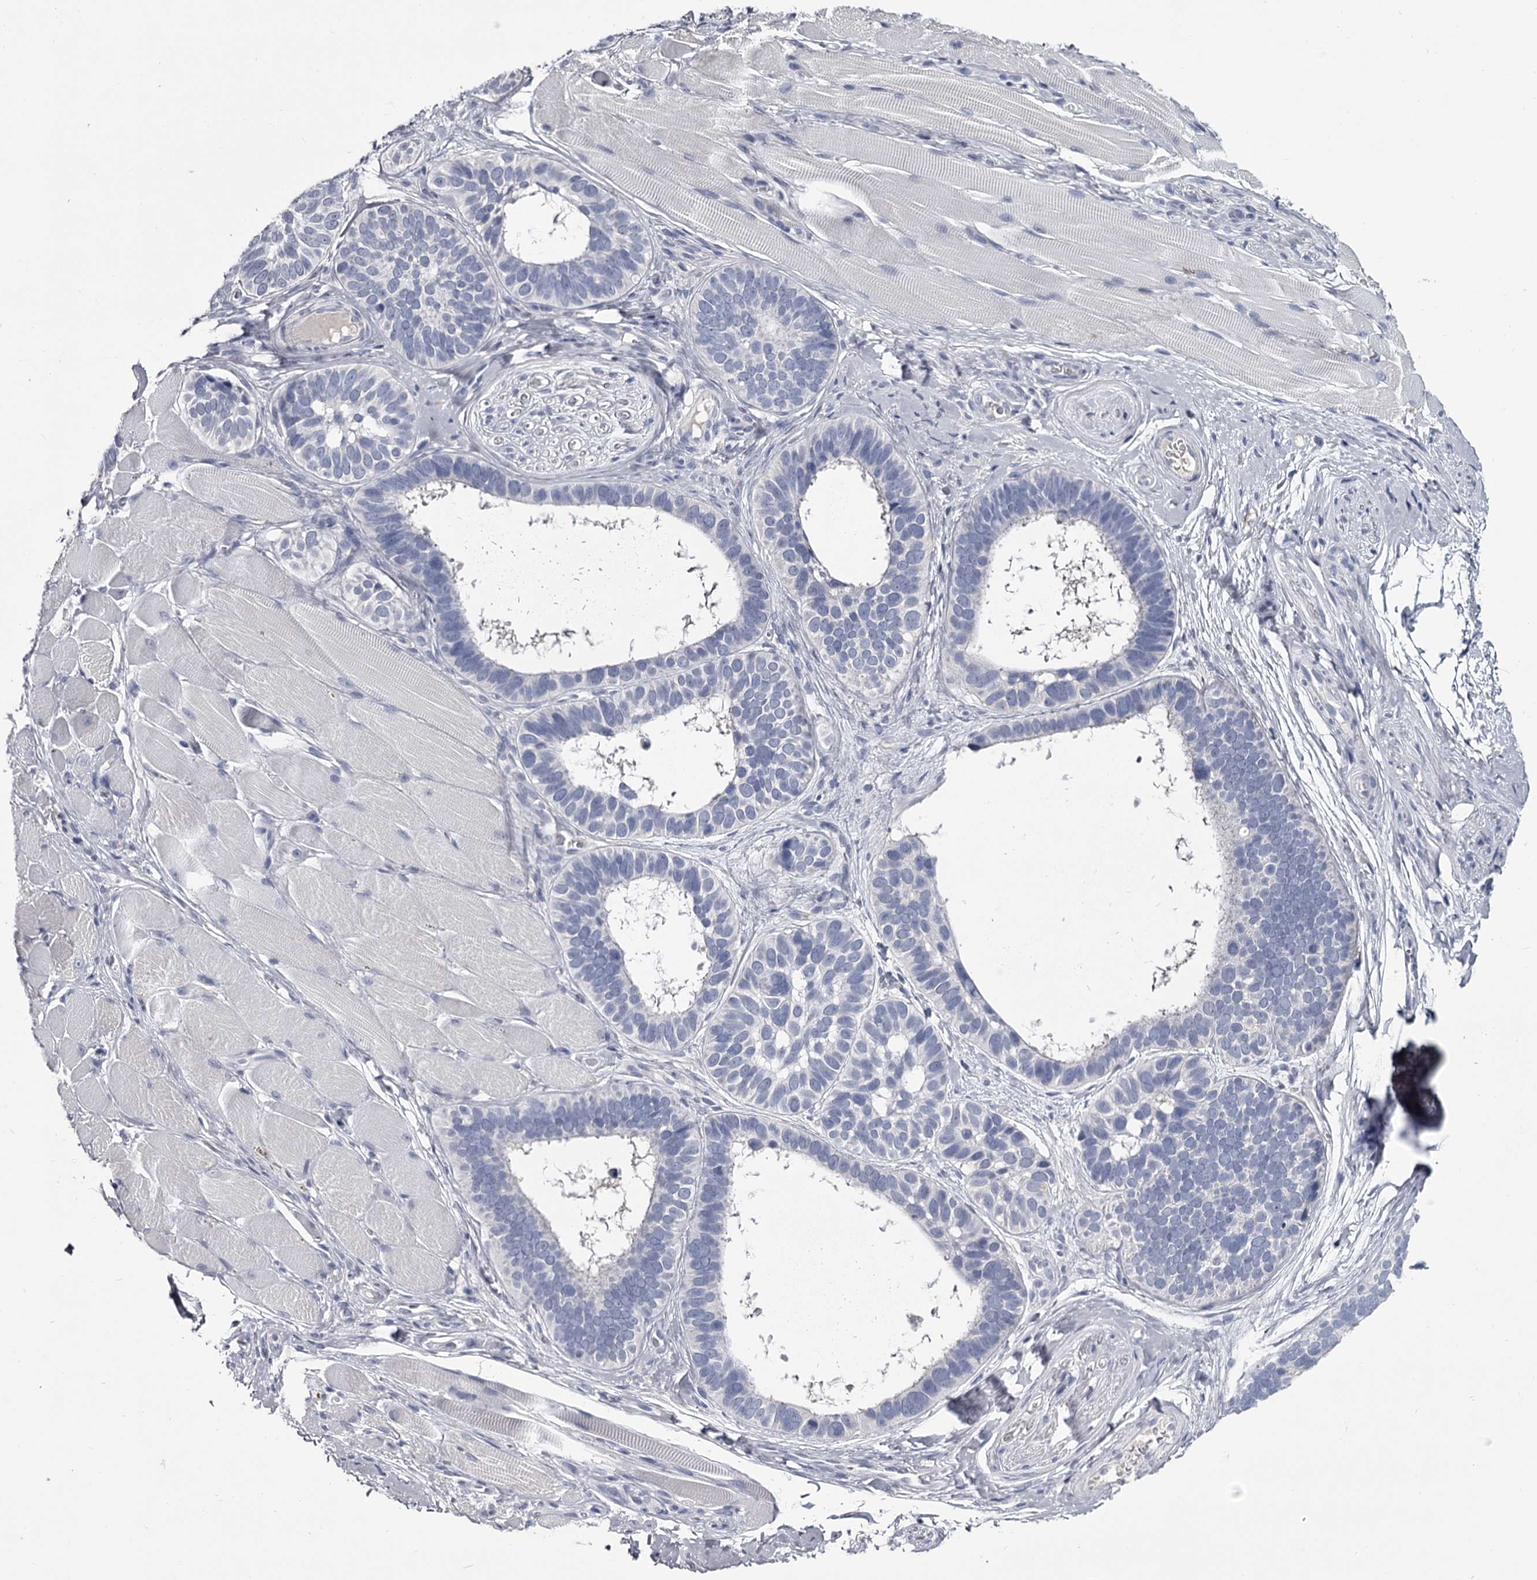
{"staining": {"intensity": "negative", "quantity": "none", "location": "none"}, "tissue": "skin cancer", "cell_type": "Tumor cells", "image_type": "cancer", "snomed": [{"axis": "morphology", "description": "Basal cell carcinoma"}, {"axis": "topography", "description": "Skin"}], "caption": "Immunohistochemical staining of human basal cell carcinoma (skin) displays no significant staining in tumor cells. (DAB (3,3'-diaminobenzidine) IHC, high magnification).", "gene": "DAO", "patient": {"sex": "male", "age": 62}}